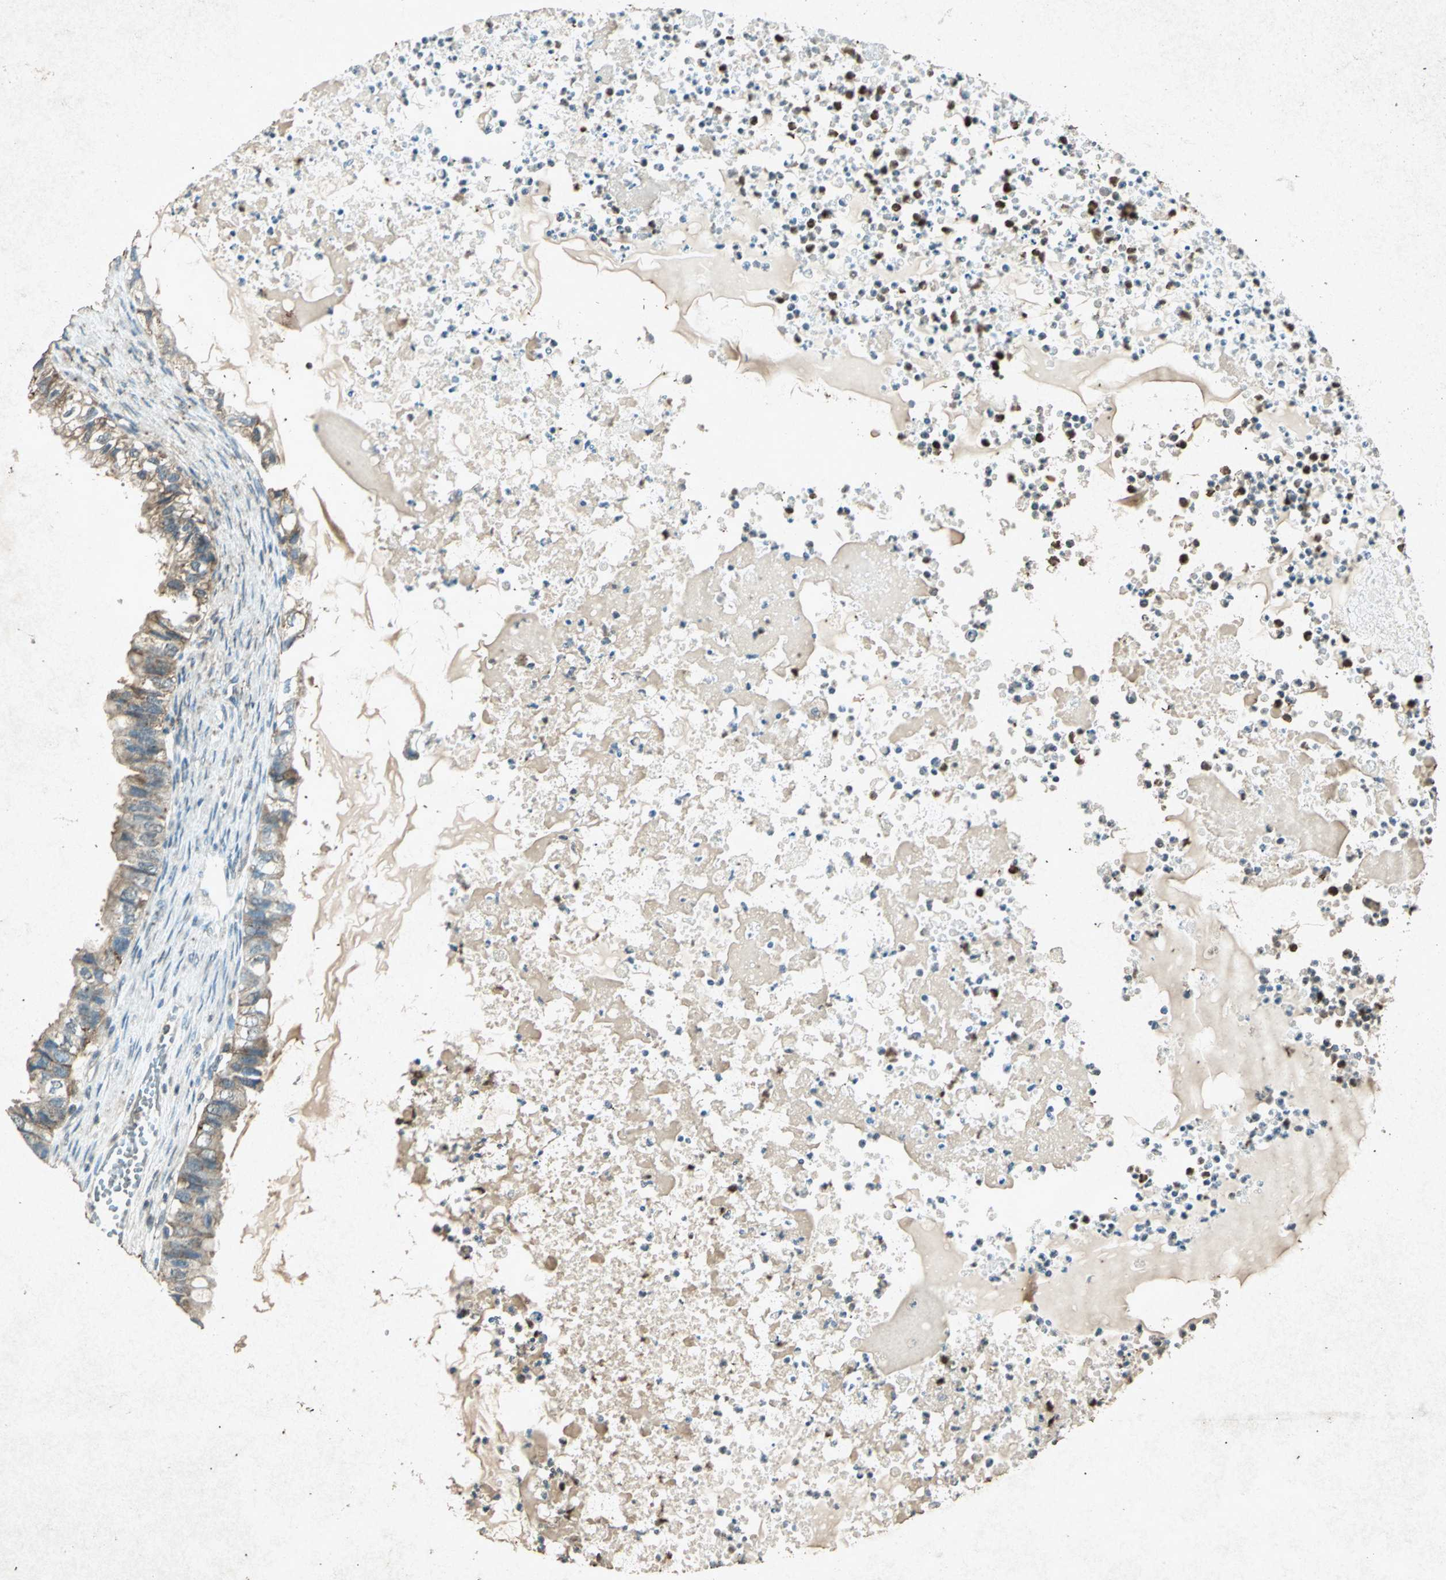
{"staining": {"intensity": "weak", "quantity": "25%-75%", "location": "cytoplasmic/membranous"}, "tissue": "ovarian cancer", "cell_type": "Tumor cells", "image_type": "cancer", "snomed": [{"axis": "morphology", "description": "Cystadenocarcinoma, mucinous, NOS"}, {"axis": "topography", "description": "Ovary"}], "caption": "DAB immunohistochemical staining of mucinous cystadenocarcinoma (ovarian) reveals weak cytoplasmic/membranous protein positivity in about 25%-75% of tumor cells.", "gene": "PSEN1", "patient": {"sex": "female", "age": 80}}